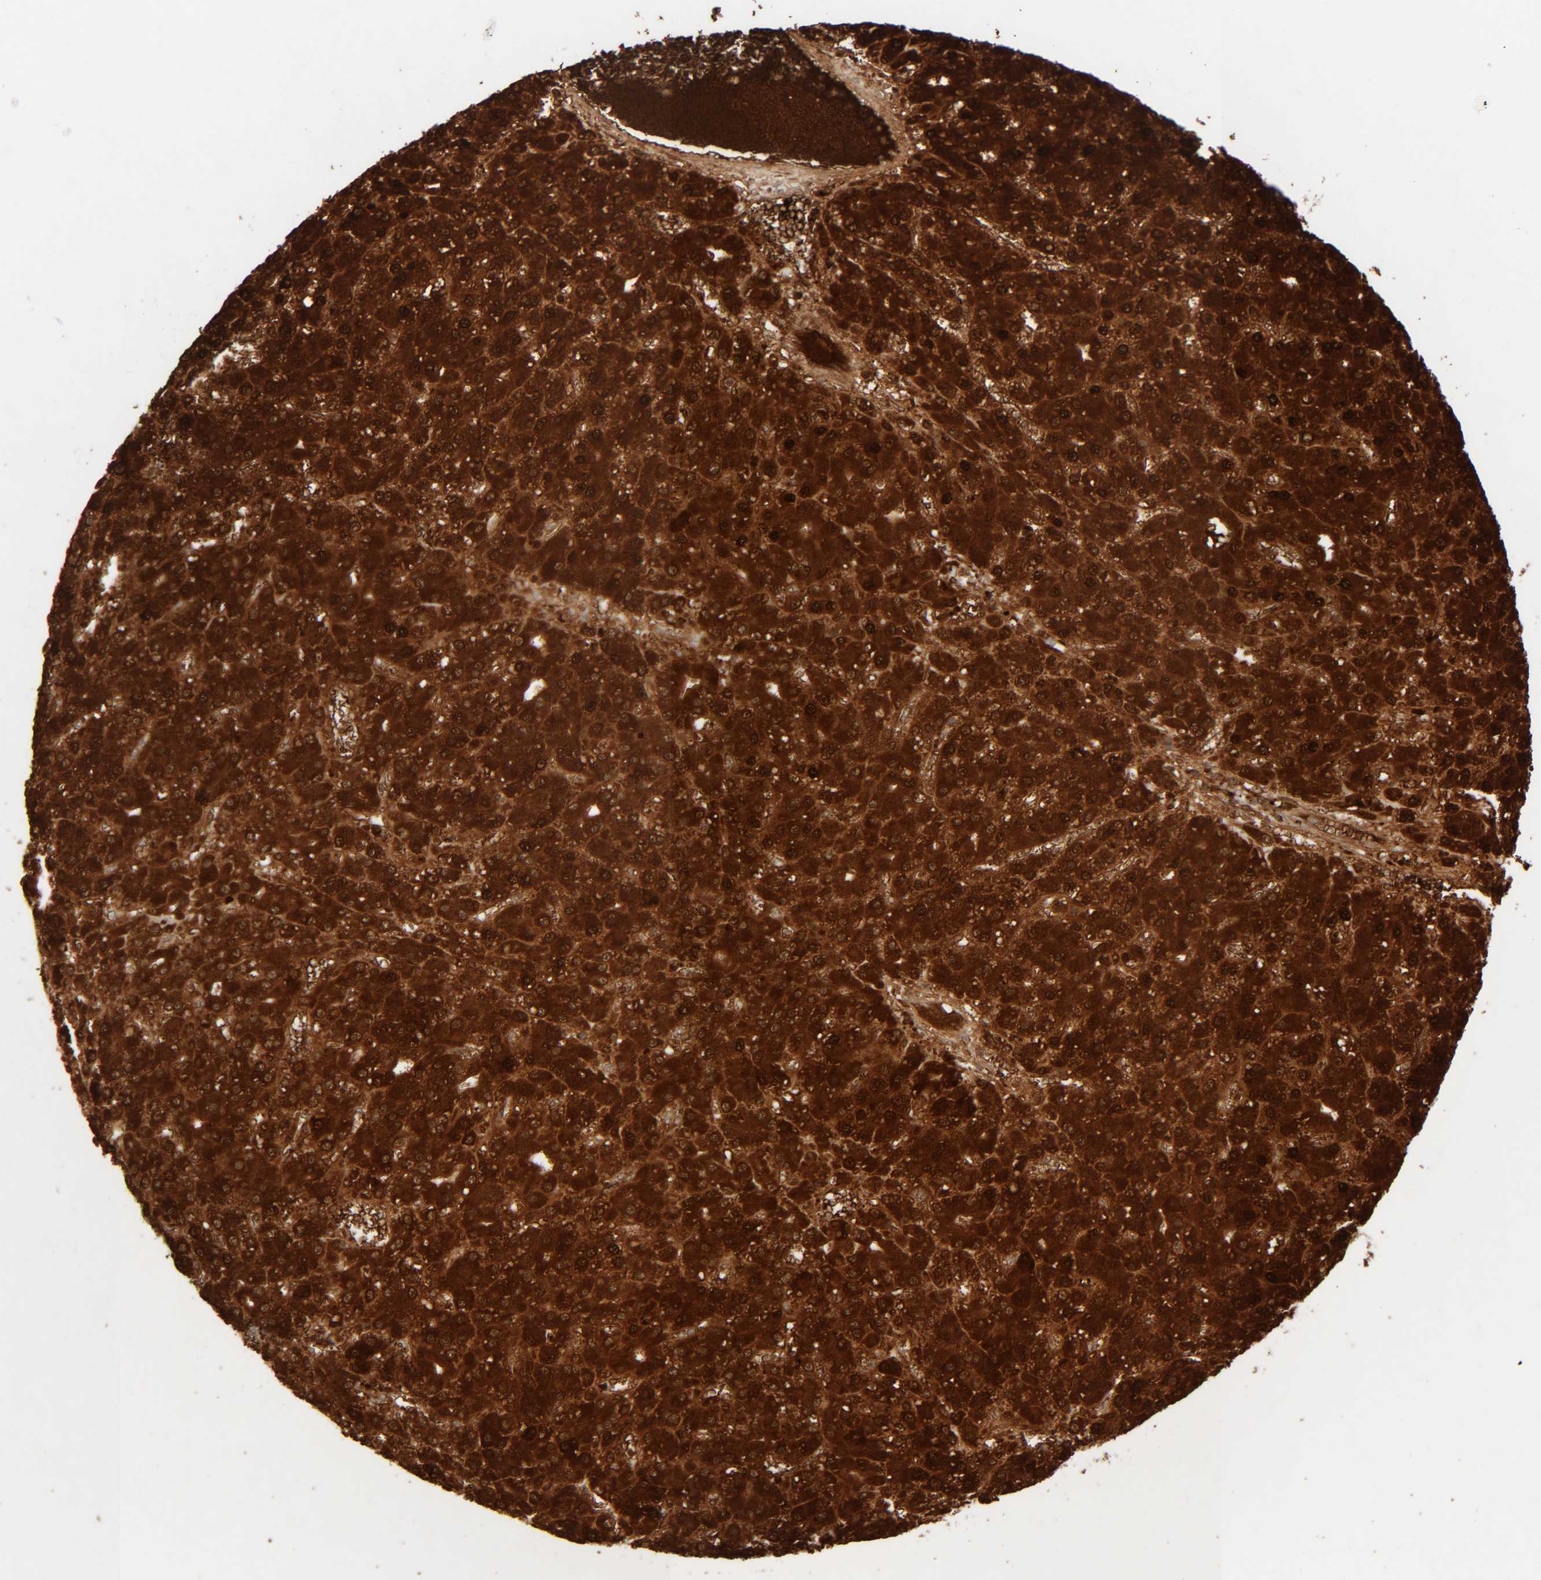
{"staining": {"intensity": "strong", "quantity": ">75%", "location": "cytoplasmic/membranous,nuclear"}, "tissue": "liver cancer", "cell_type": "Tumor cells", "image_type": "cancer", "snomed": [{"axis": "morphology", "description": "Carcinoma, Hepatocellular, NOS"}, {"axis": "topography", "description": "Liver"}], "caption": "Immunohistochemical staining of liver cancer (hepatocellular carcinoma) shows high levels of strong cytoplasmic/membranous and nuclear staining in approximately >75% of tumor cells.", "gene": "RIDA", "patient": {"sex": "male", "age": 67}}